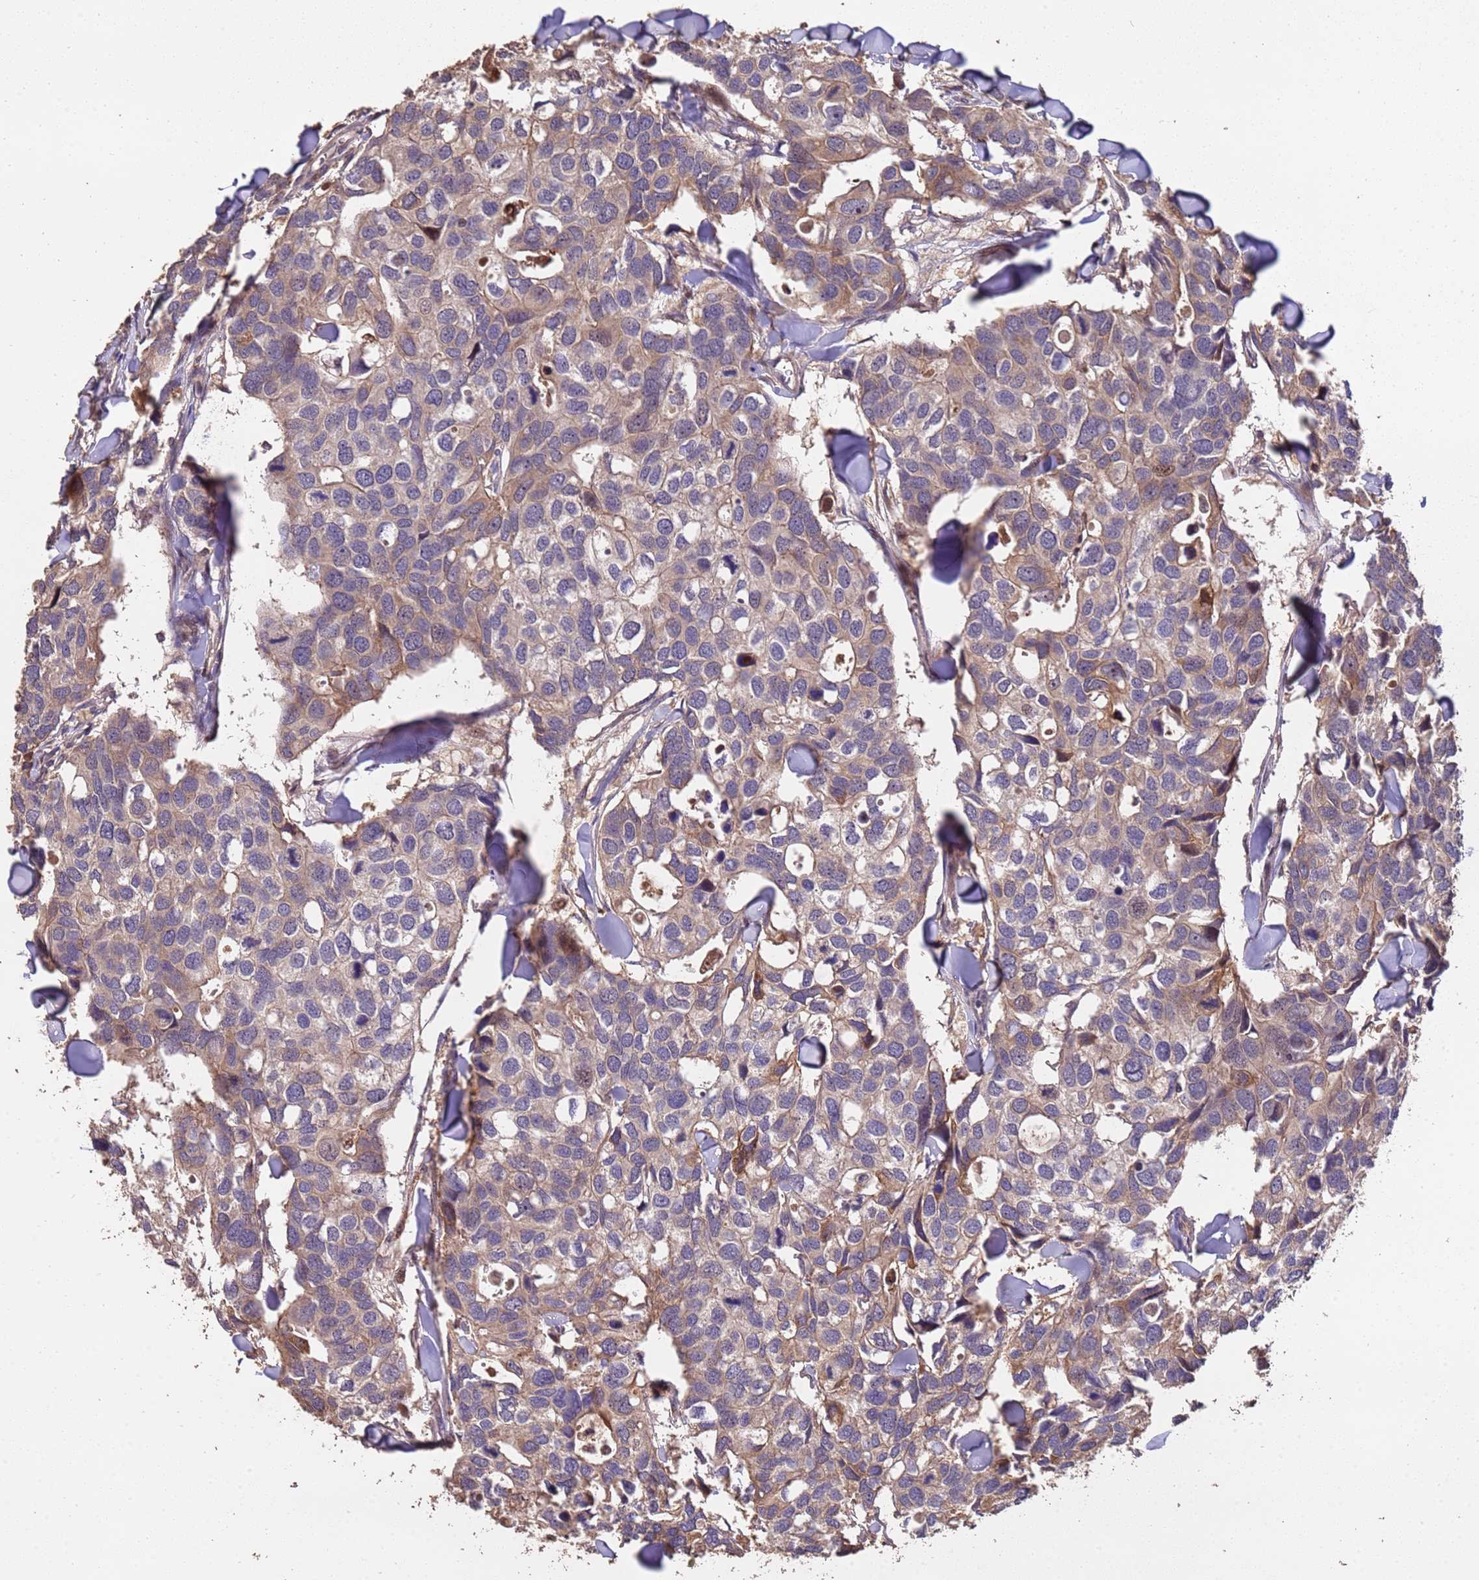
{"staining": {"intensity": "weak", "quantity": "25%-75%", "location": "cytoplasmic/membranous,nuclear"}, "tissue": "breast cancer", "cell_type": "Tumor cells", "image_type": "cancer", "snomed": [{"axis": "morphology", "description": "Duct carcinoma"}, {"axis": "topography", "description": "Breast"}], "caption": "Immunohistochemistry (IHC) staining of breast cancer, which exhibits low levels of weak cytoplasmic/membranous and nuclear expression in approximately 25%-75% of tumor cells indicating weak cytoplasmic/membranous and nuclear protein positivity. The staining was performed using DAB (3,3'-diaminobenzidine) (brown) for protein detection and nuclei were counterstained in hematoxylin (blue).", "gene": "CCDC184", "patient": {"sex": "female", "age": 83}}